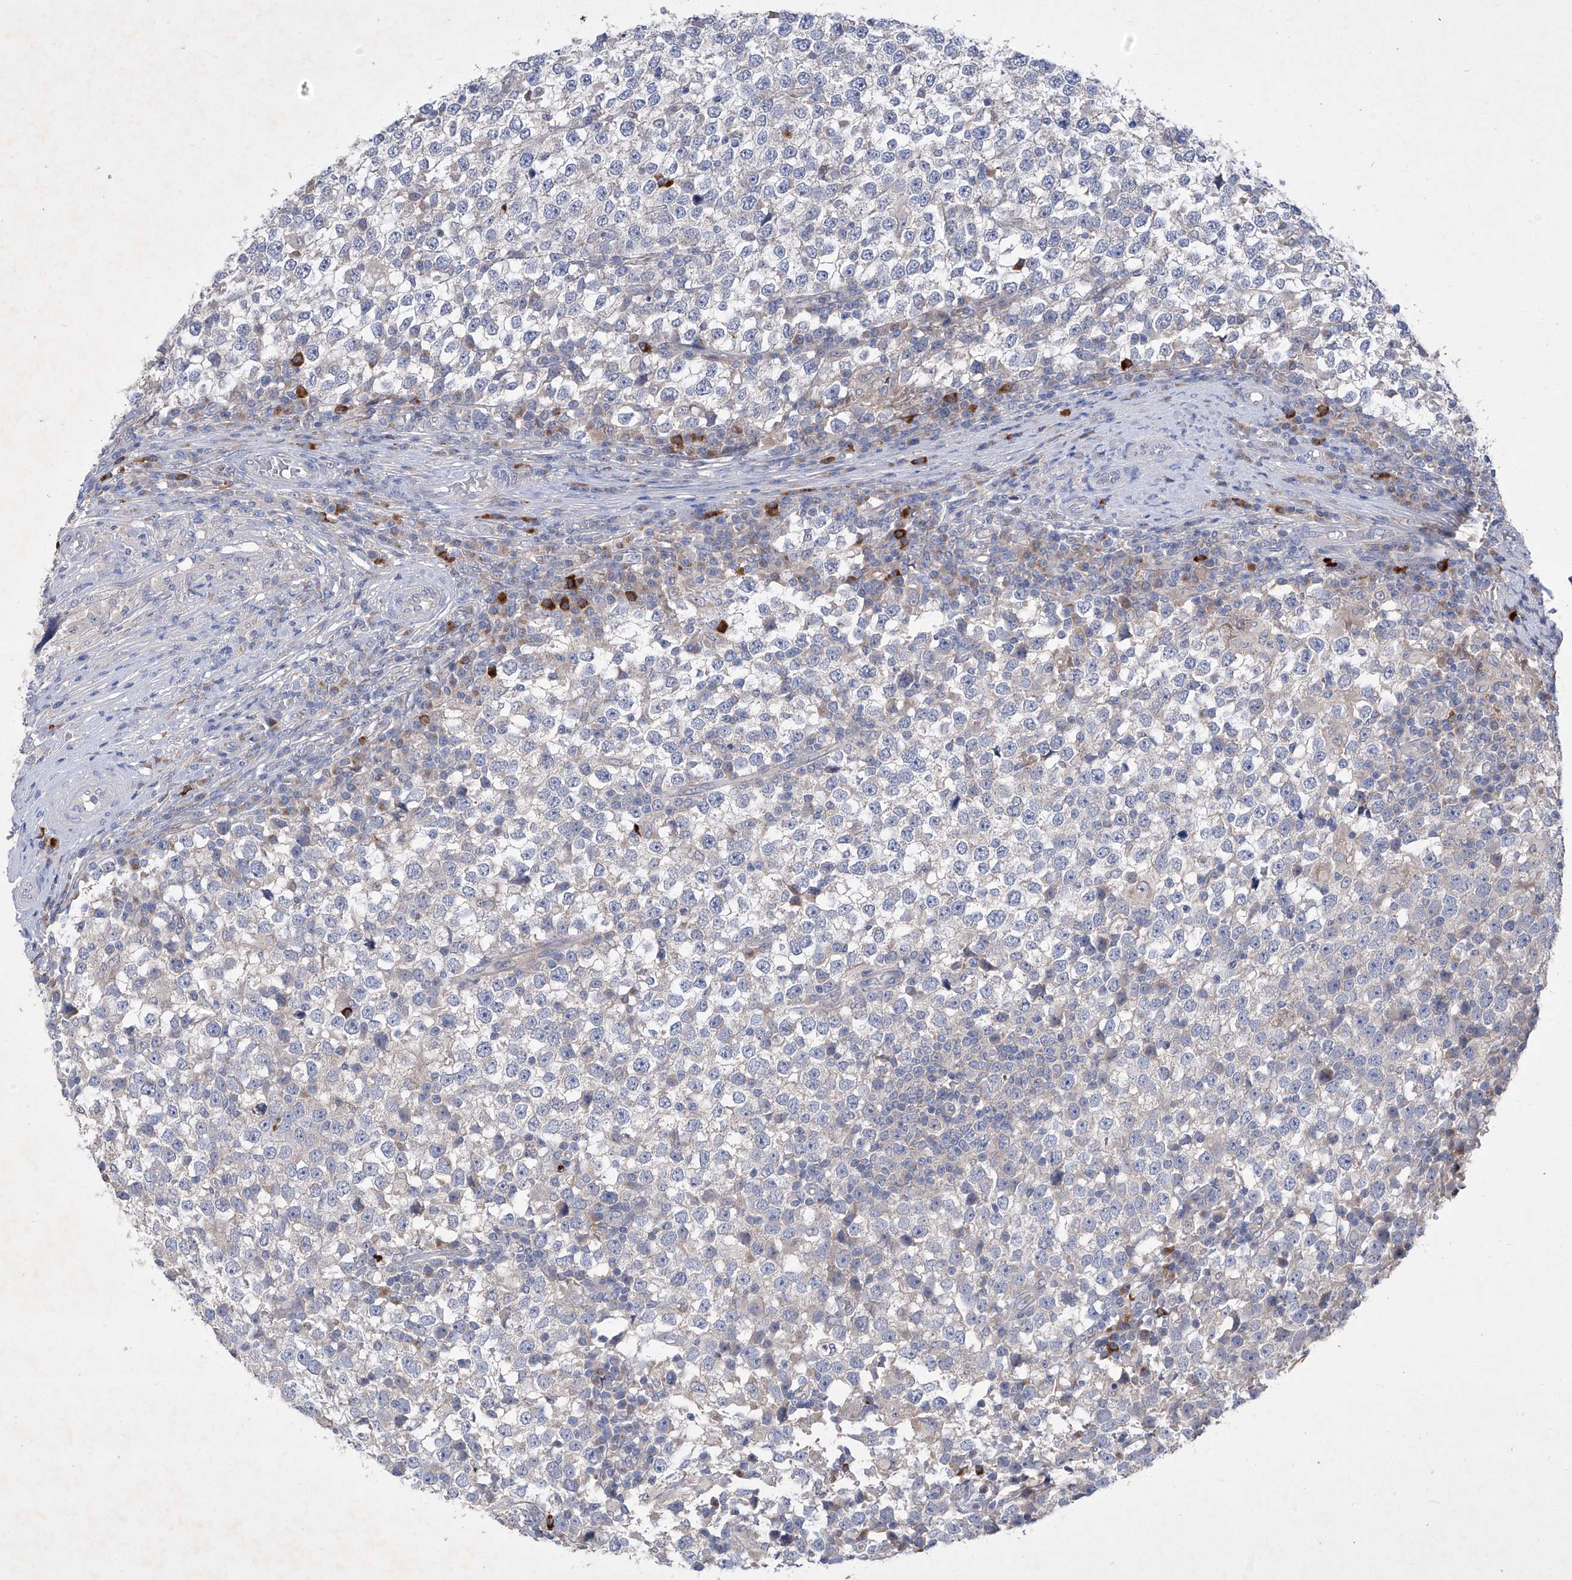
{"staining": {"intensity": "negative", "quantity": "none", "location": "none"}, "tissue": "testis cancer", "cell_type": "Tumor cells", "image_type": "cancer", "snomed": [{"axis": "morphology", "description": "Seminoma, NOS"}, {"axis": "topography", "description": "Testis"}], "caption": "Human testis cancer stained for a protein using immunohistochemistry demonstrates no expression in tumor cells.", "gene": "SBK2", "patient": {"sex": "male", "age": 65}}